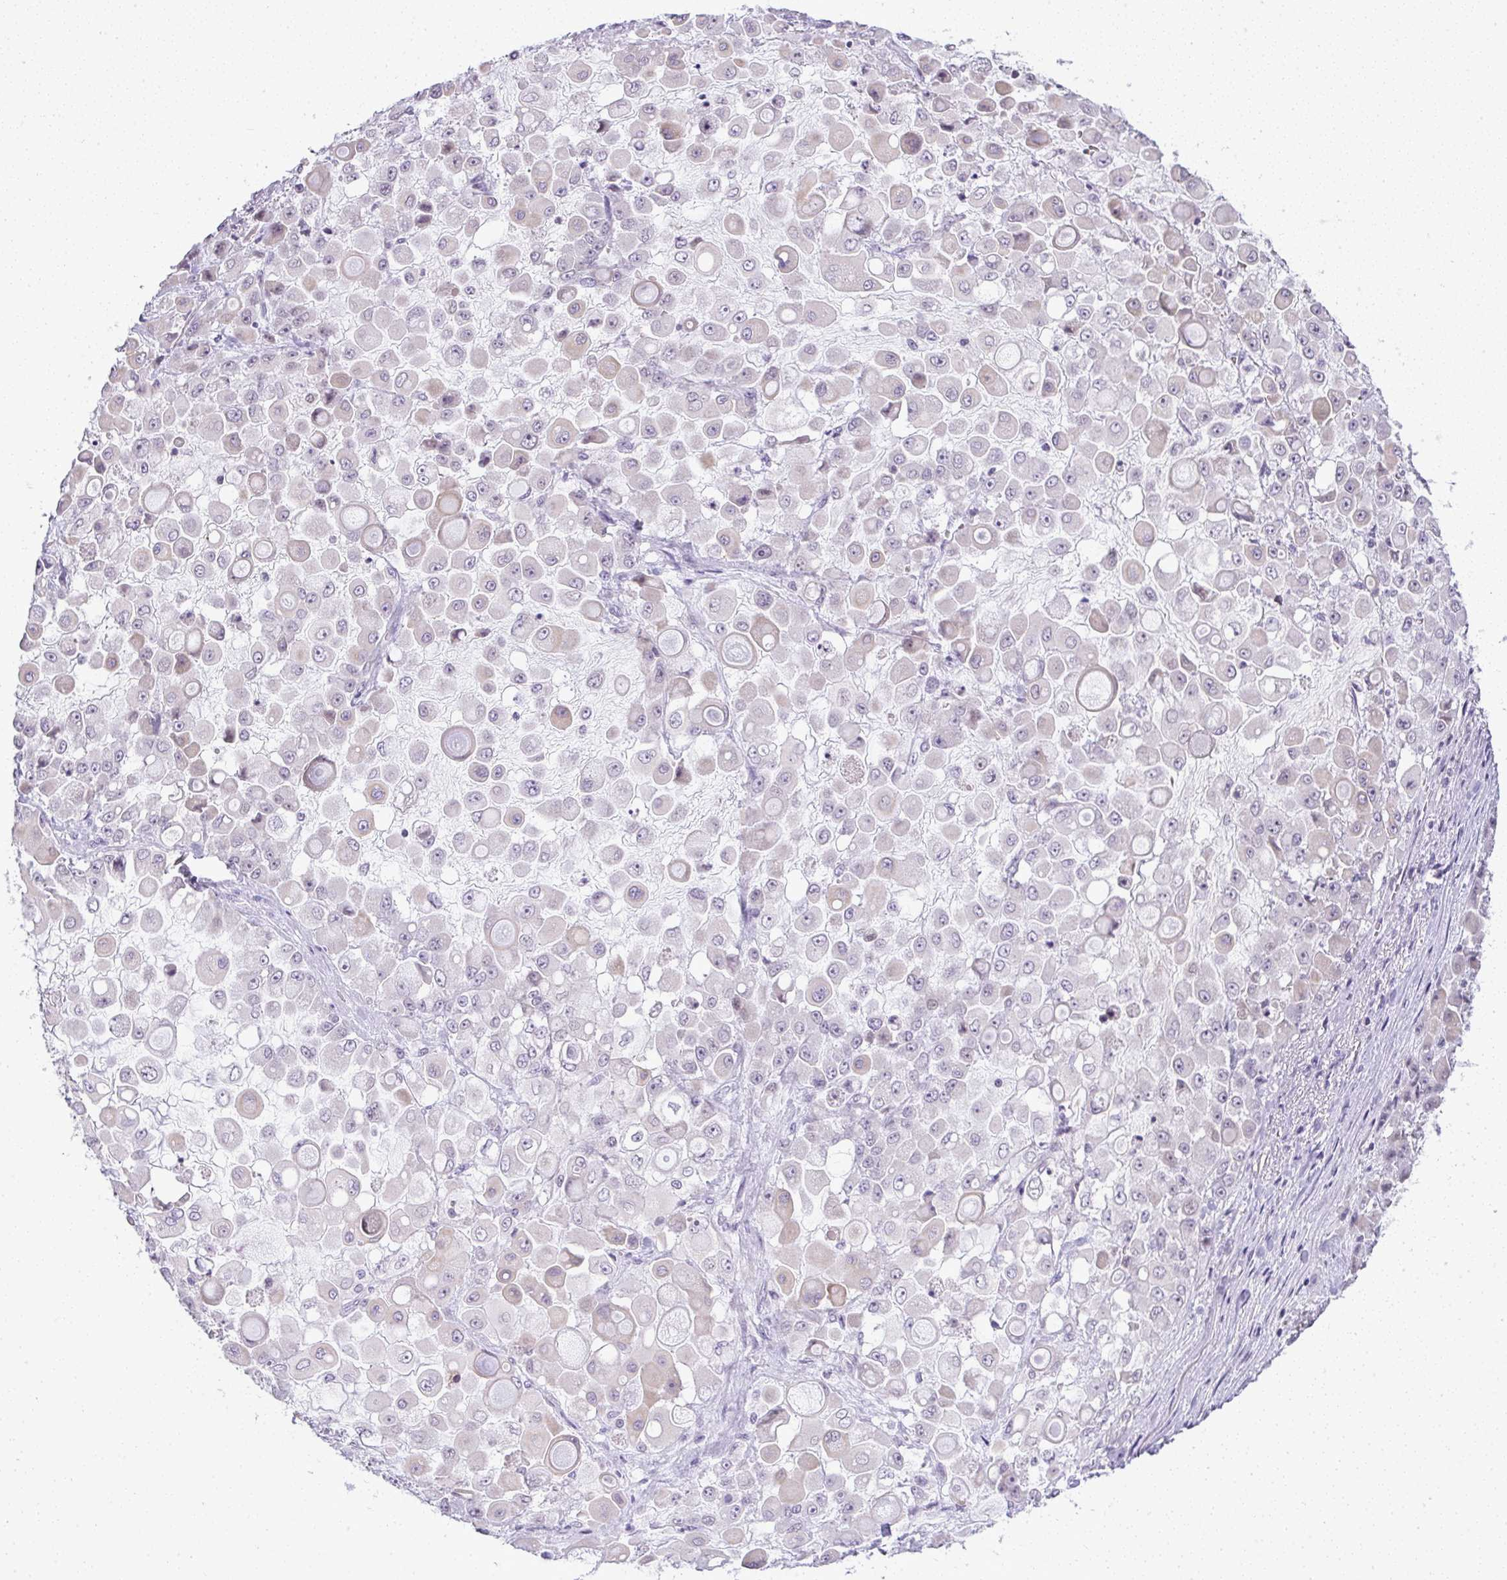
{"staining": {"intensity": "negative", "quantity": "none", "location": "none"}, "tissue": "stomach cancer", "cell_type": "Tumor cells", "image_type": "cancer", "snomed": [{"axis": "morphology", "description": "Adenocarcinoma, NOS"}, {"axis": "topography", "description": "Stomach"}], "caption": "Tumor cells are negative for brown protein staining in adenocarcinoma (stomach). (IHC, brightfield microscopy, high magnification).", "gene": "CACNA1S", "patient": {"sex": "female", "age": 76}}